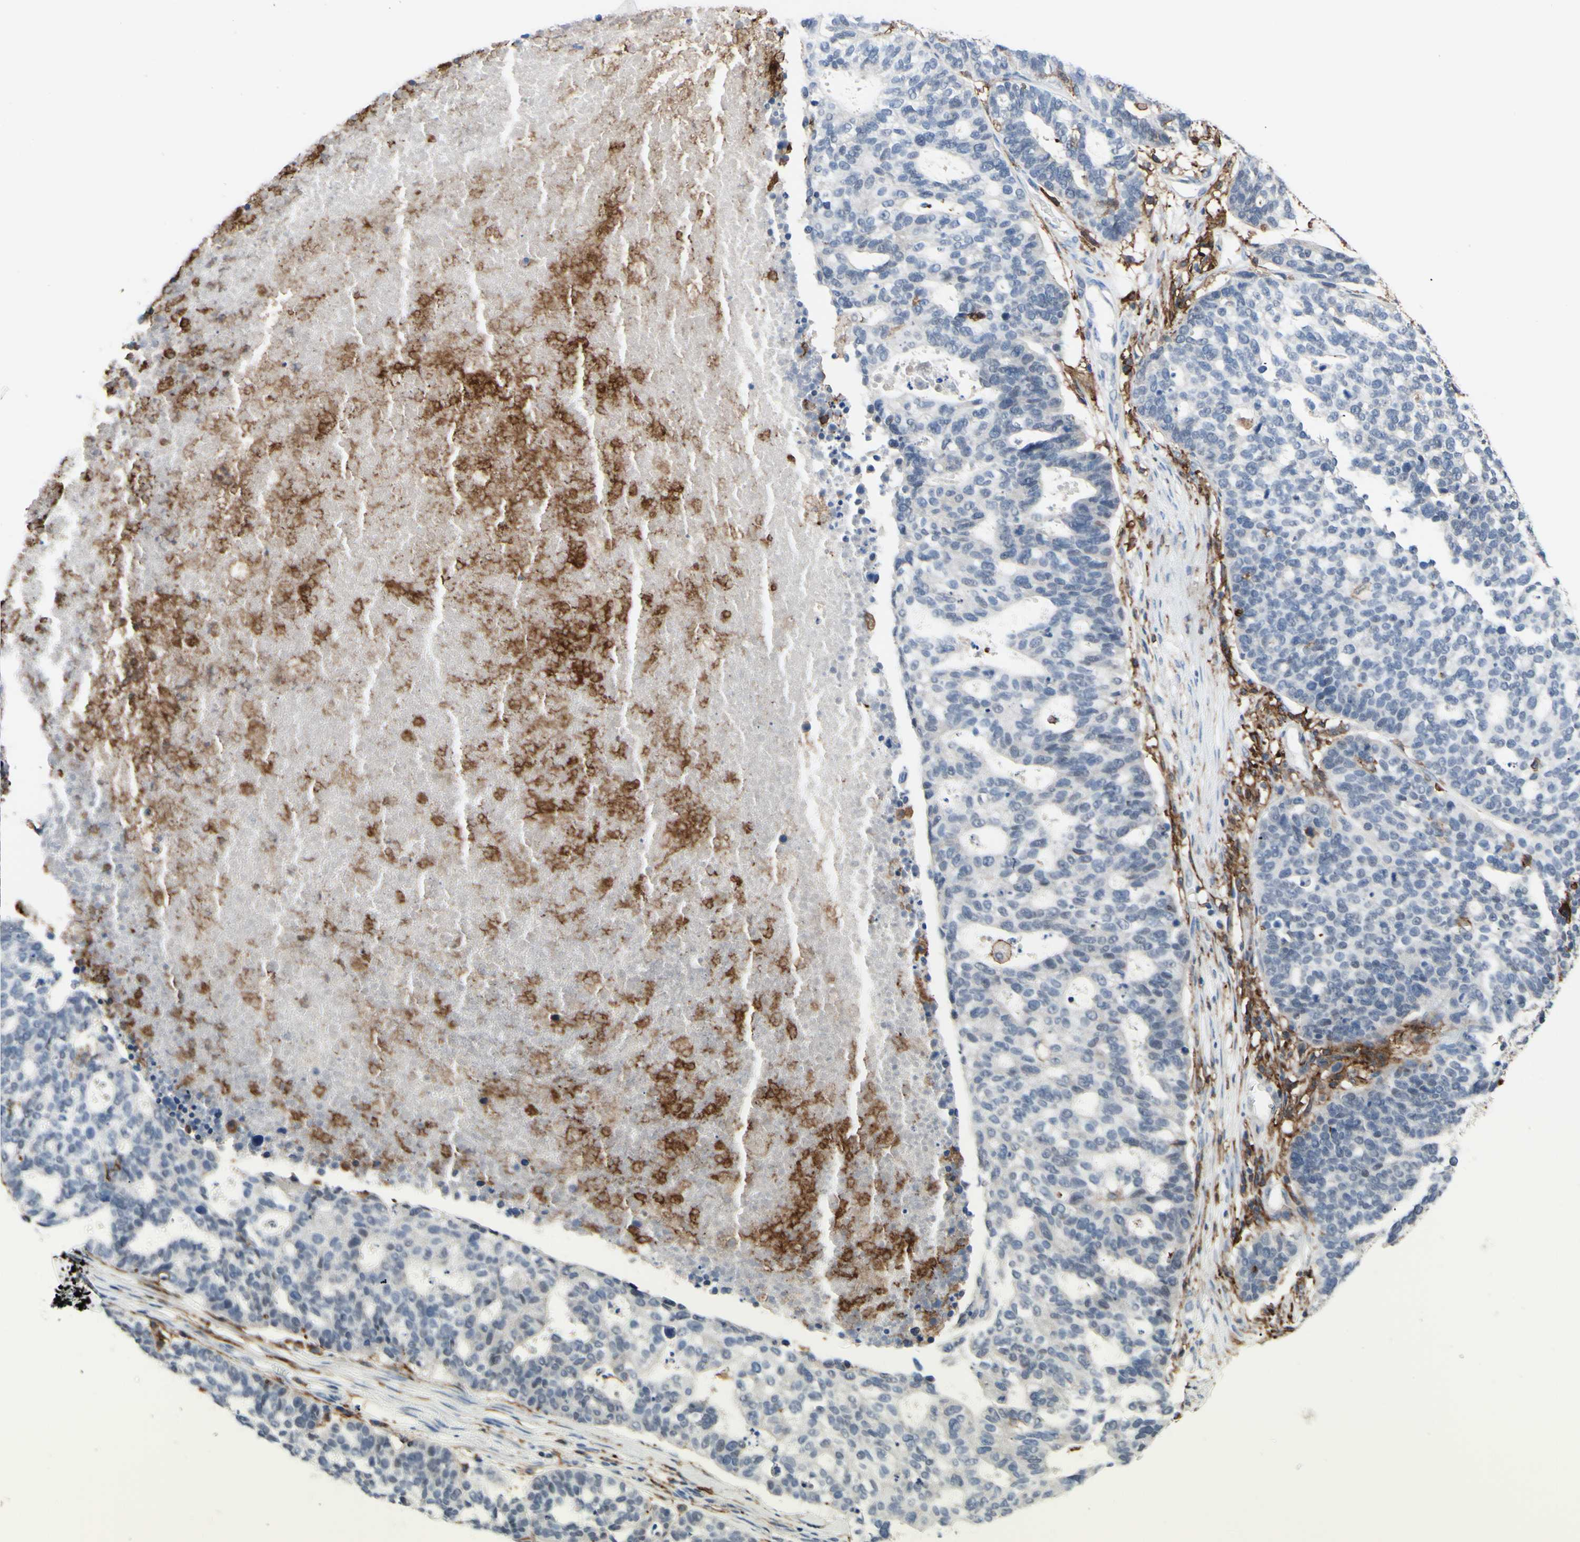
{"staining": {"intensity": "negative", "quantity": "none", "location": "none"}, "tissue": "ovarian cancer", "cell_type": "Tumor cells", "image_type": "cancer", "snomed": [{"axis": "morphology", "description": "Cystadenocarcinoma, serous, NOS"}, {"axis": "topography", "description": "Ovary"}], "caption": "Image shows no protein expression in tumor cells of ovarian cancer (serous cystadenocarcinoma) tissue.", "gene": "FCGR2A", "patient": {"sex": "female", "age": 59}}